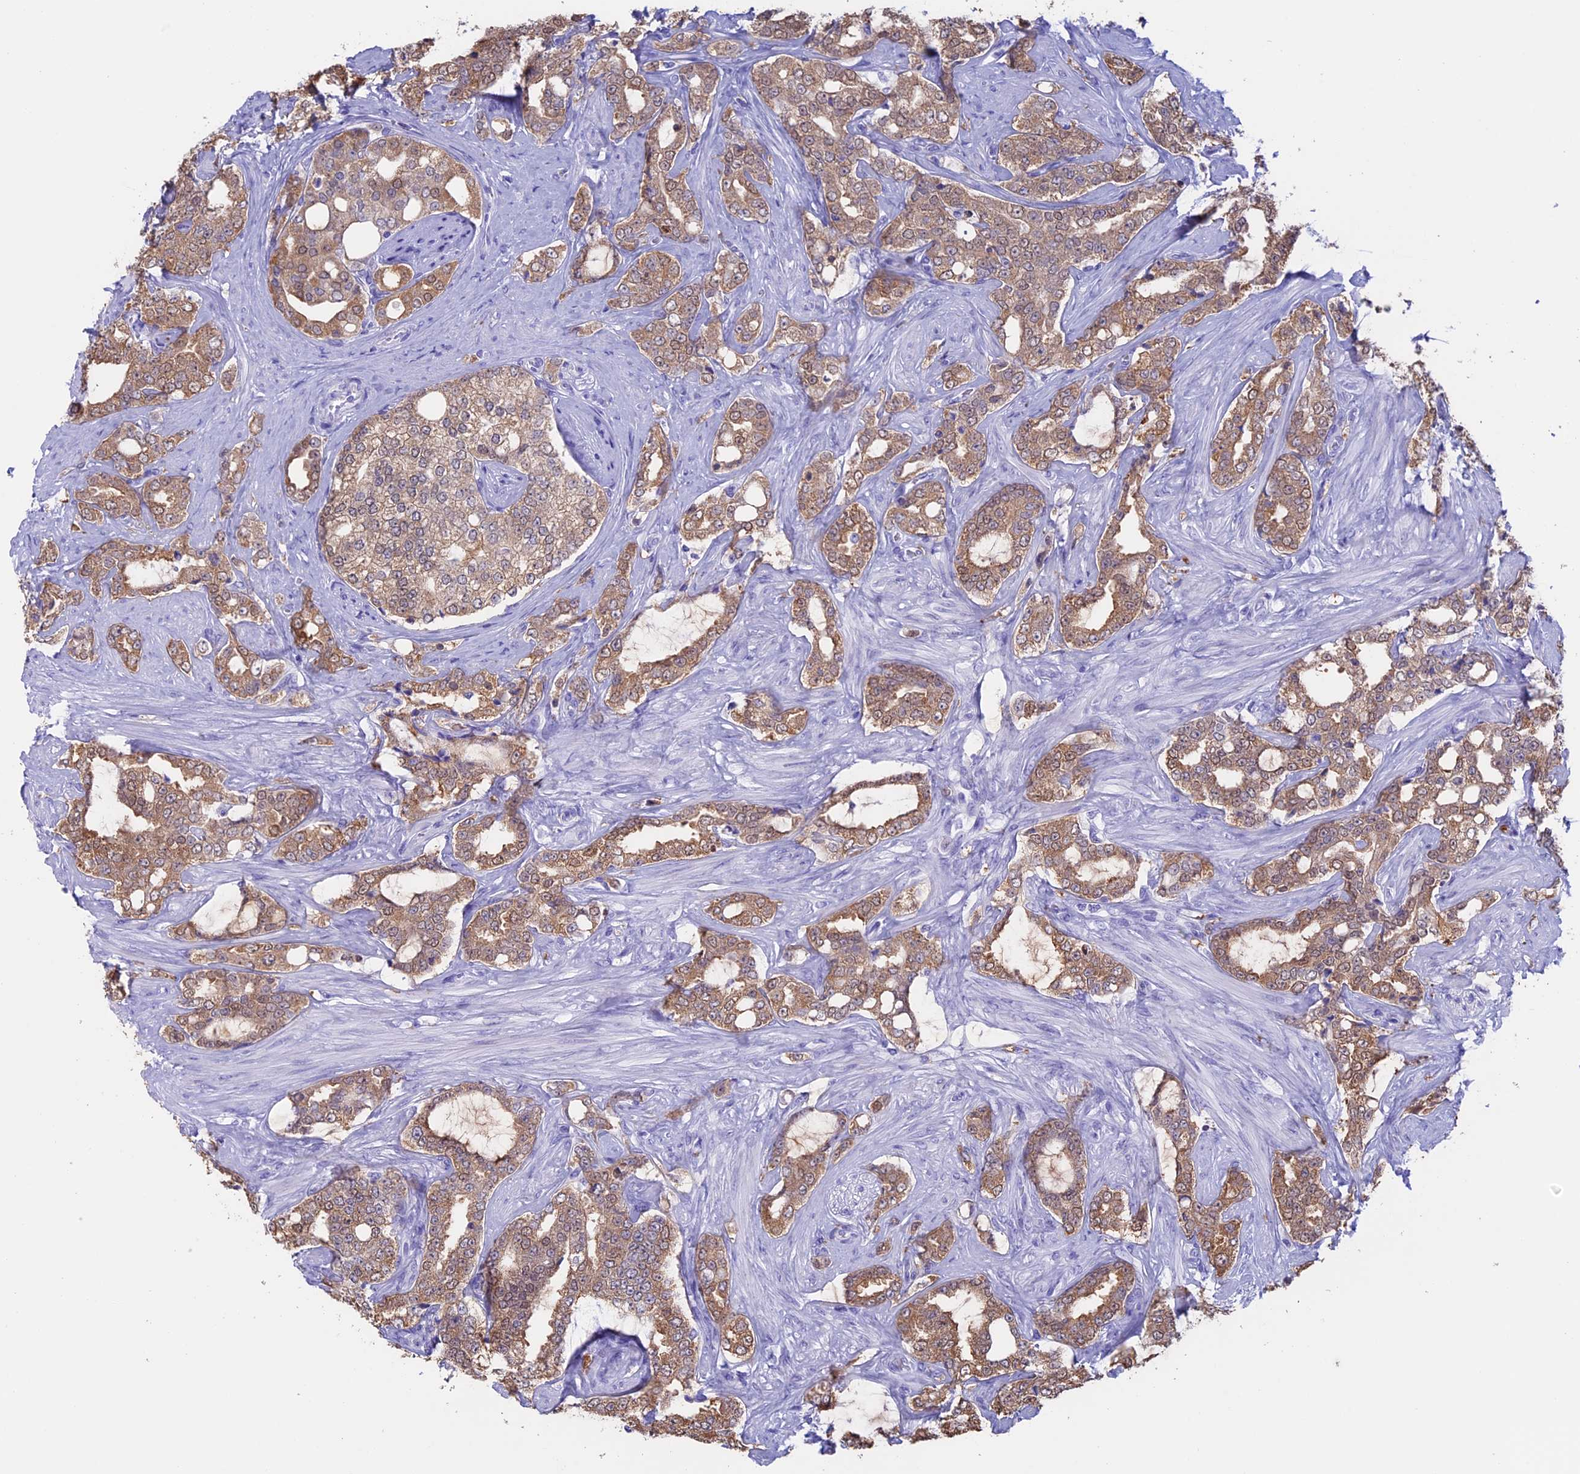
{"staining": {"intensity": "moderate", "quantity": ">75%", "location": "cytoplasmic/membranous,nuclear"}, "tissue": "prostate cancer", "cell_type": "Tumor cells", "image_type": "cancer", "snomed": [{"axis": "morphology", "description": "Adenocarcinoma, High grade"}, {"axis": "topography", "description": "Prostate"}], "caption": "The photomicrograph exhibits immunohistochemical staining of high-grade adenocarcinoma (prostate). There is moderate cytoplasmic/membranous and nuclear positivity is present in about >75% of tumor cells. (DAB (3,3'-diaminobenzidine) IHC, brown staining for protein, blue staining for nuclei).", "gene": "LHFPL2", "patient": {"sex": "male", "age": 64}}